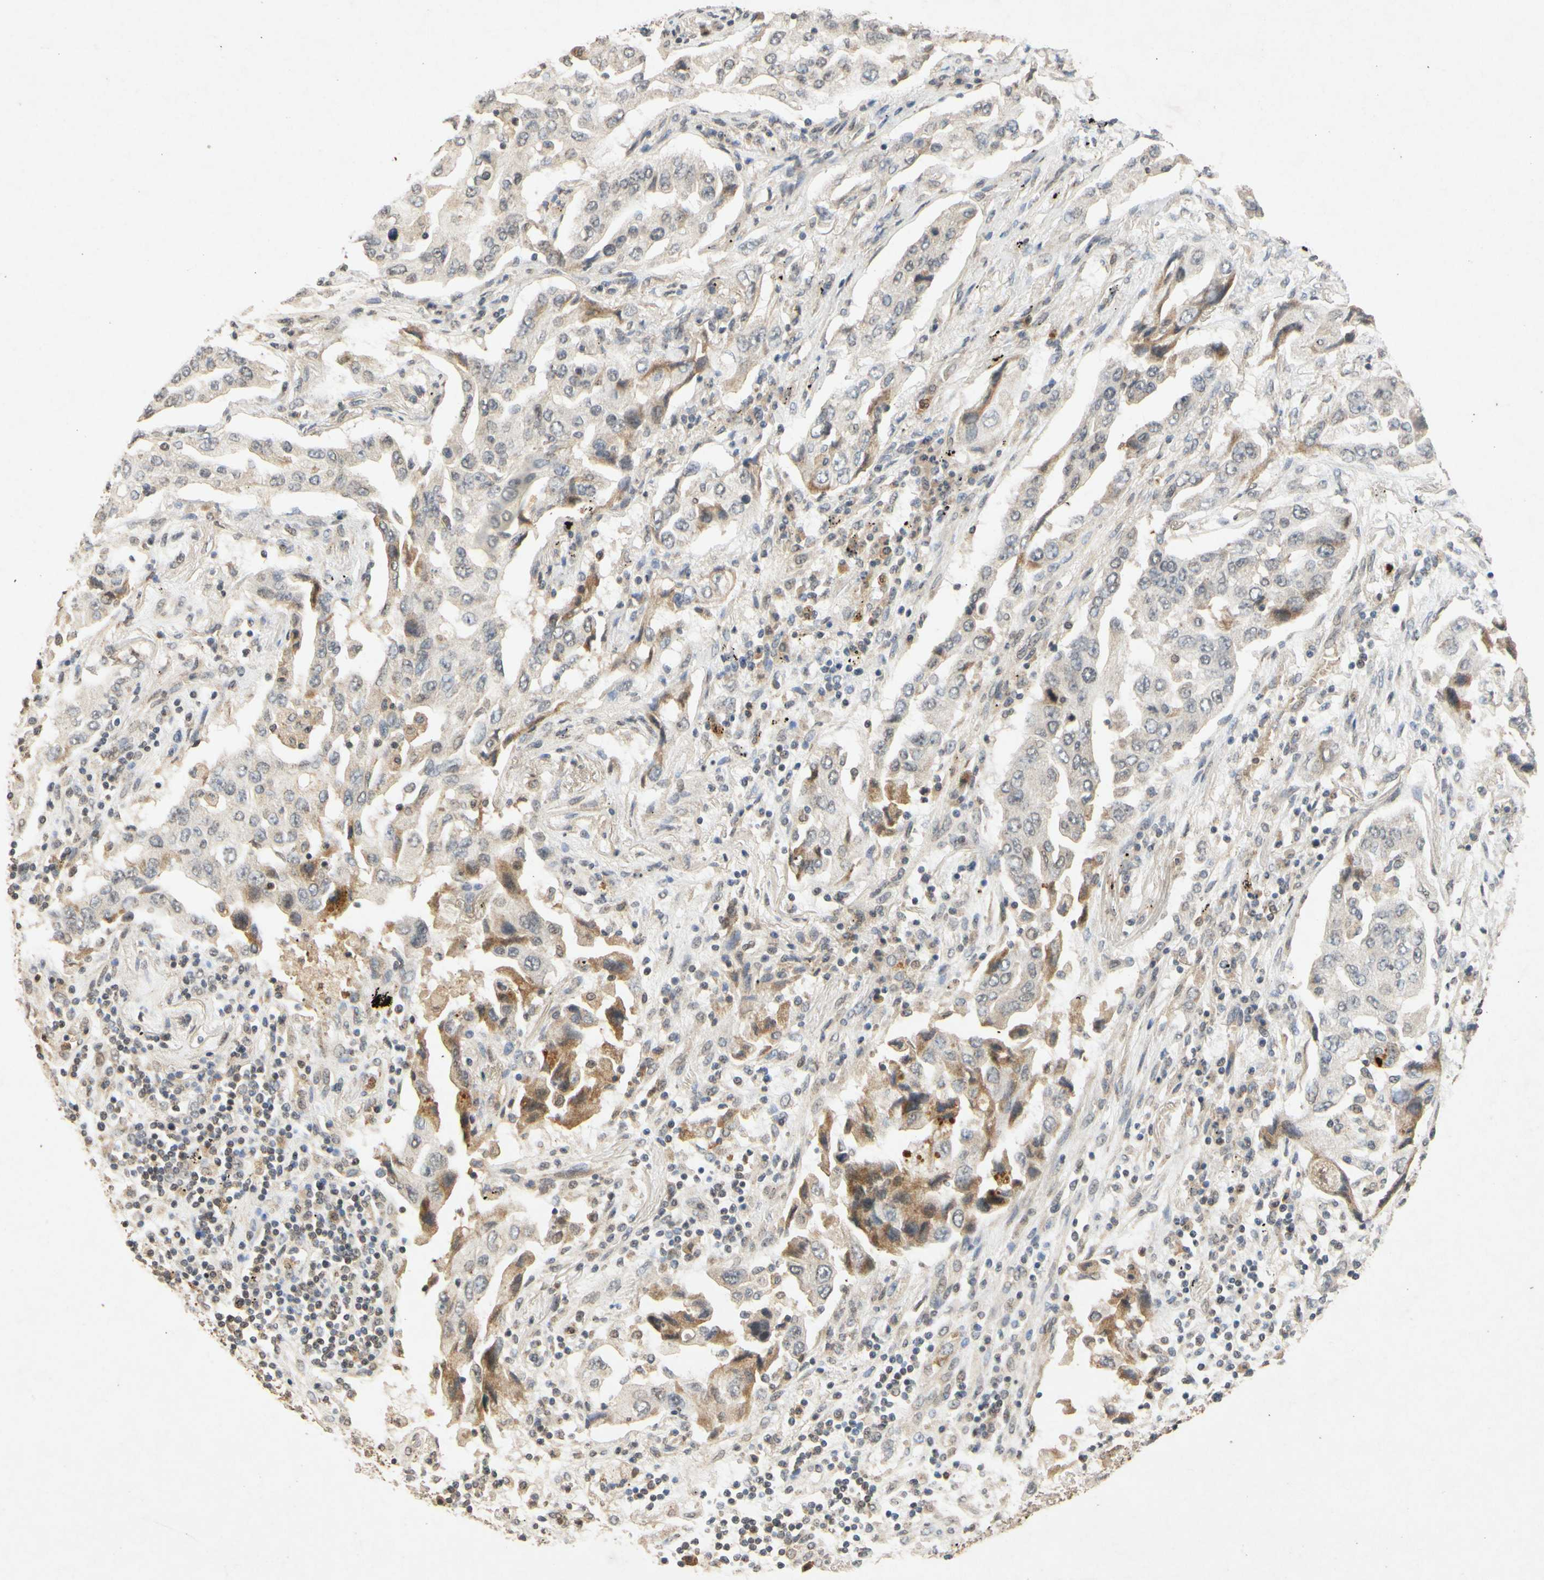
{"staining": {"intensity": "weak", "quantity": "<25%", "location": "cytoplasmic/membranous"}, "tissue": "lung cancer", "cell_type": "Tumor cells", "image_type": "cancer", "snomed": [{"axis": "morphology", "description": "Adenocarcinoma, NOS"}, {"axis": "topography", "description": "Lung"}], "caption": "Immunohistochemical staining of human adenocarcinoma (lung) demonstrates no significant expression in tumor cells. (DAB (3,3'-diaminobenzidine) IHC, high magnification).", "gene": "CP", "patient": {"sex": "female", "age": 65}}